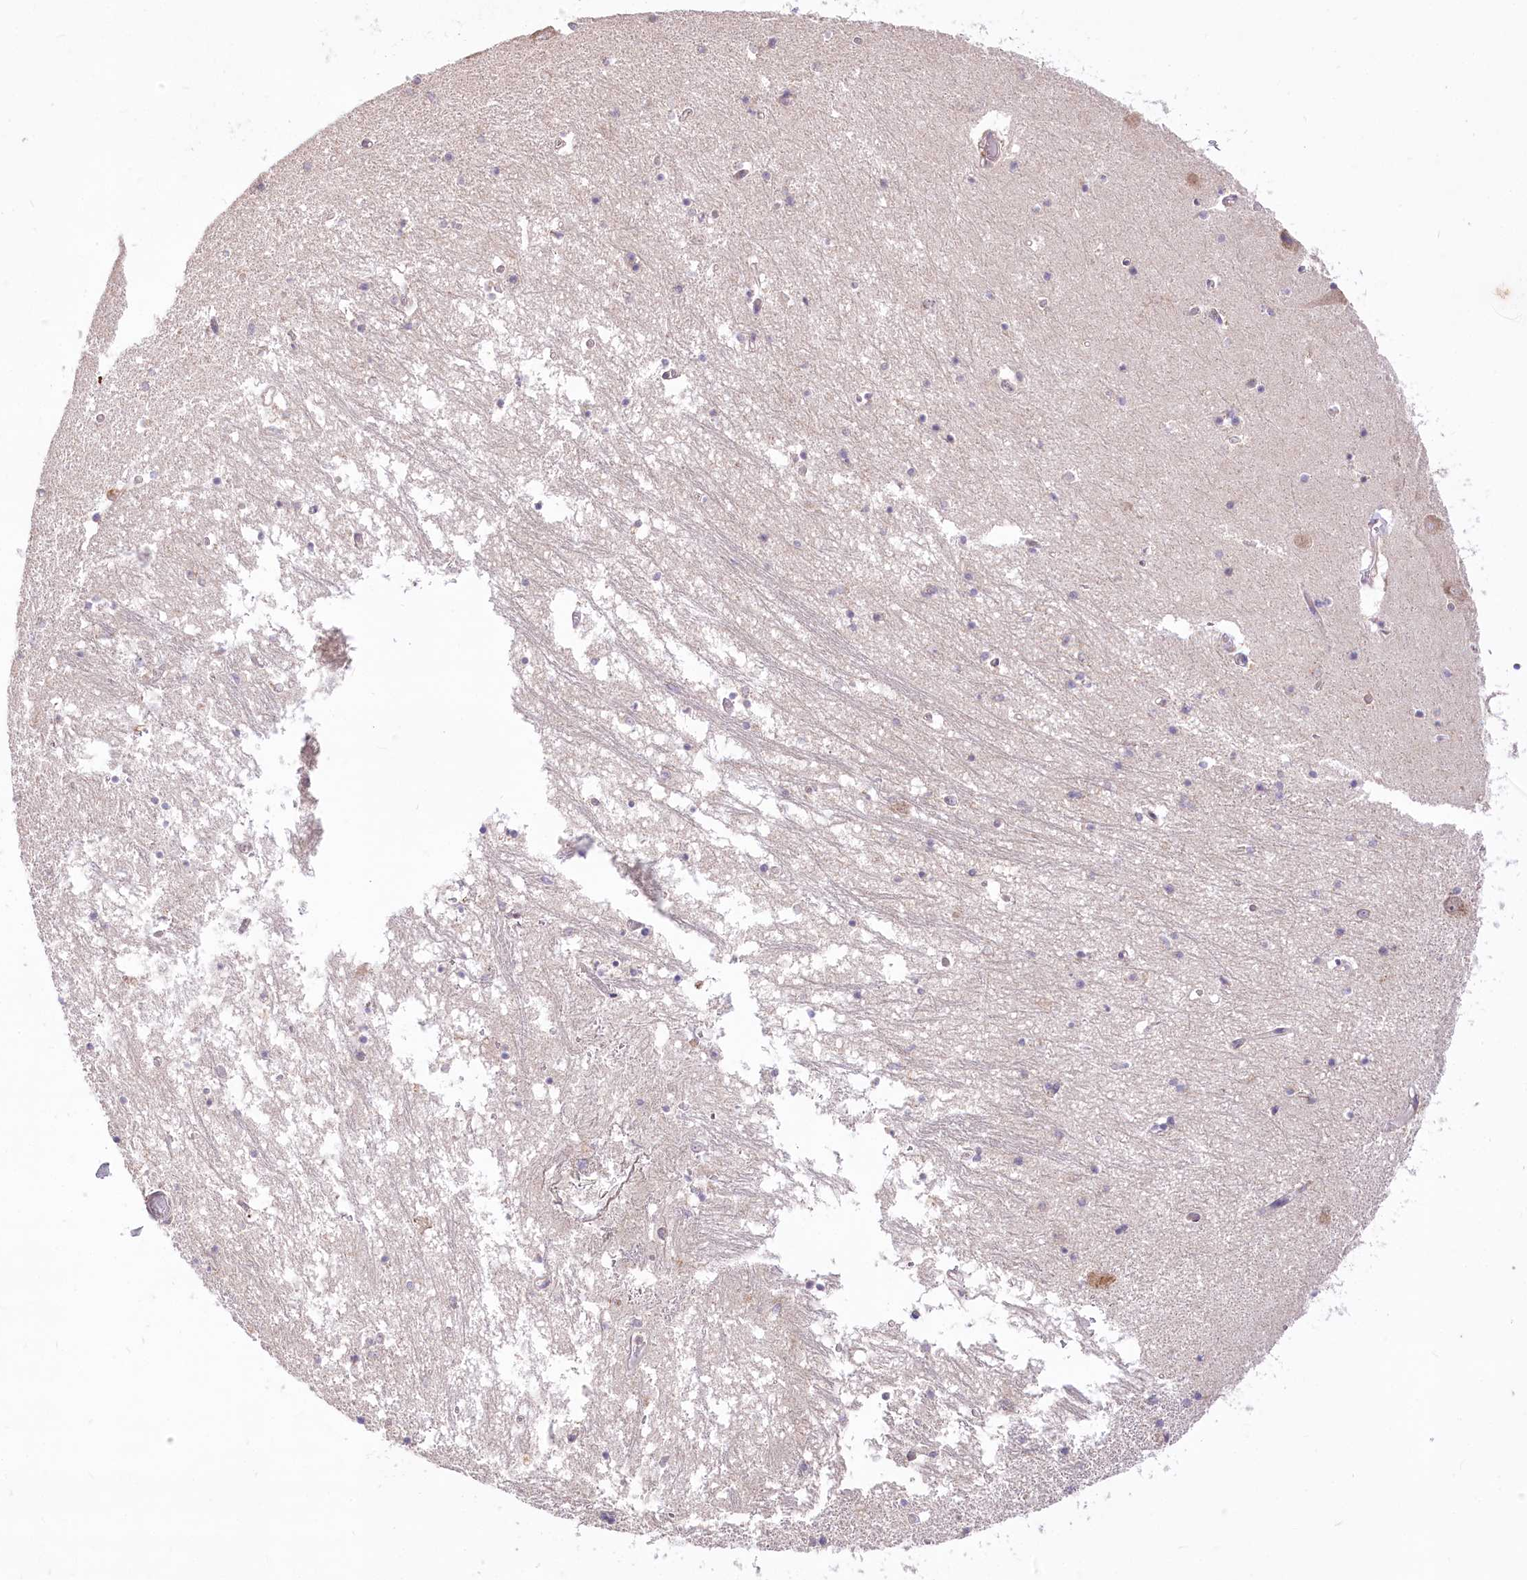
{"staining": {"intensity": "negative", "quantity": "none", "location": "none"}, "tissue": "hippocampus", "cell_type": "Glial cells", "image_type": "normal", "snomed": [{"axis": "morphology", "description": "Normal tissue, NOS"}, {"axis": "topography", "description": "Hippocampus"}], "caption": "Immunohistochemistry image of benign hippocampus: hippocampus stained with DAB (3,3'-diaminobenzidine) reveals no significant protein expression in glial cells.", "gene": "STT3B", "patient": {"sex": "male", "age": 70}}